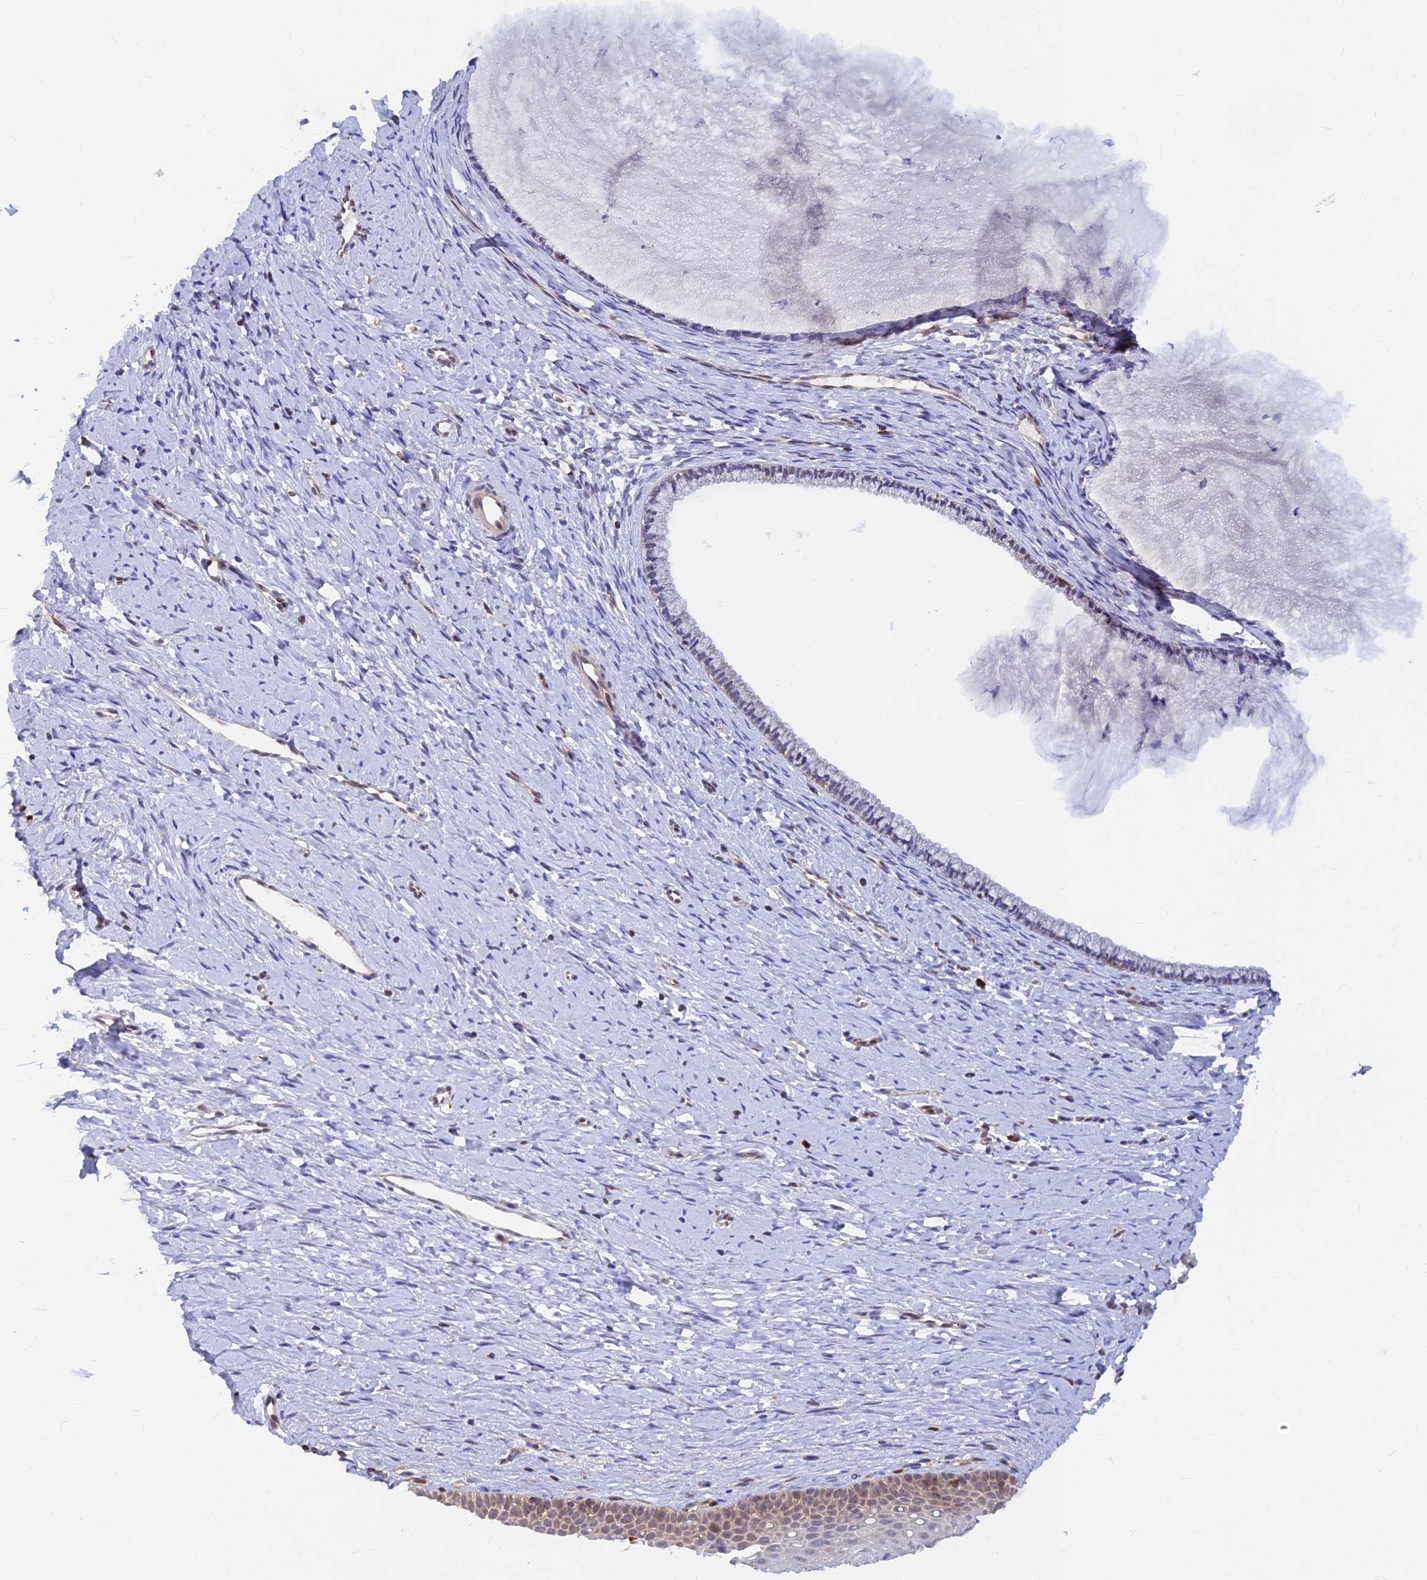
{"staining": {"intensity": "weak", "quantity": "25%-75%", "location": "cytoplasmic/membranous"}, "tissue": "cervix", "cell_type": "Glandular cells", "image_type": "normal", "snomed": [{"axis": "morphology", "description": "Normal tissue, NOS"}, {"axis": "topography", "description": "Cervix"}], "caption": "Immunohistochemistry (IHC) image of normal human cervix stained for a protein (brown), which reveals low levels of weak cytoplasmic/membranous staining in approximately 25%-75% of glandular cells.", "gene": "LYSMD2", "patient": {"sex": "female", "age": 36}}